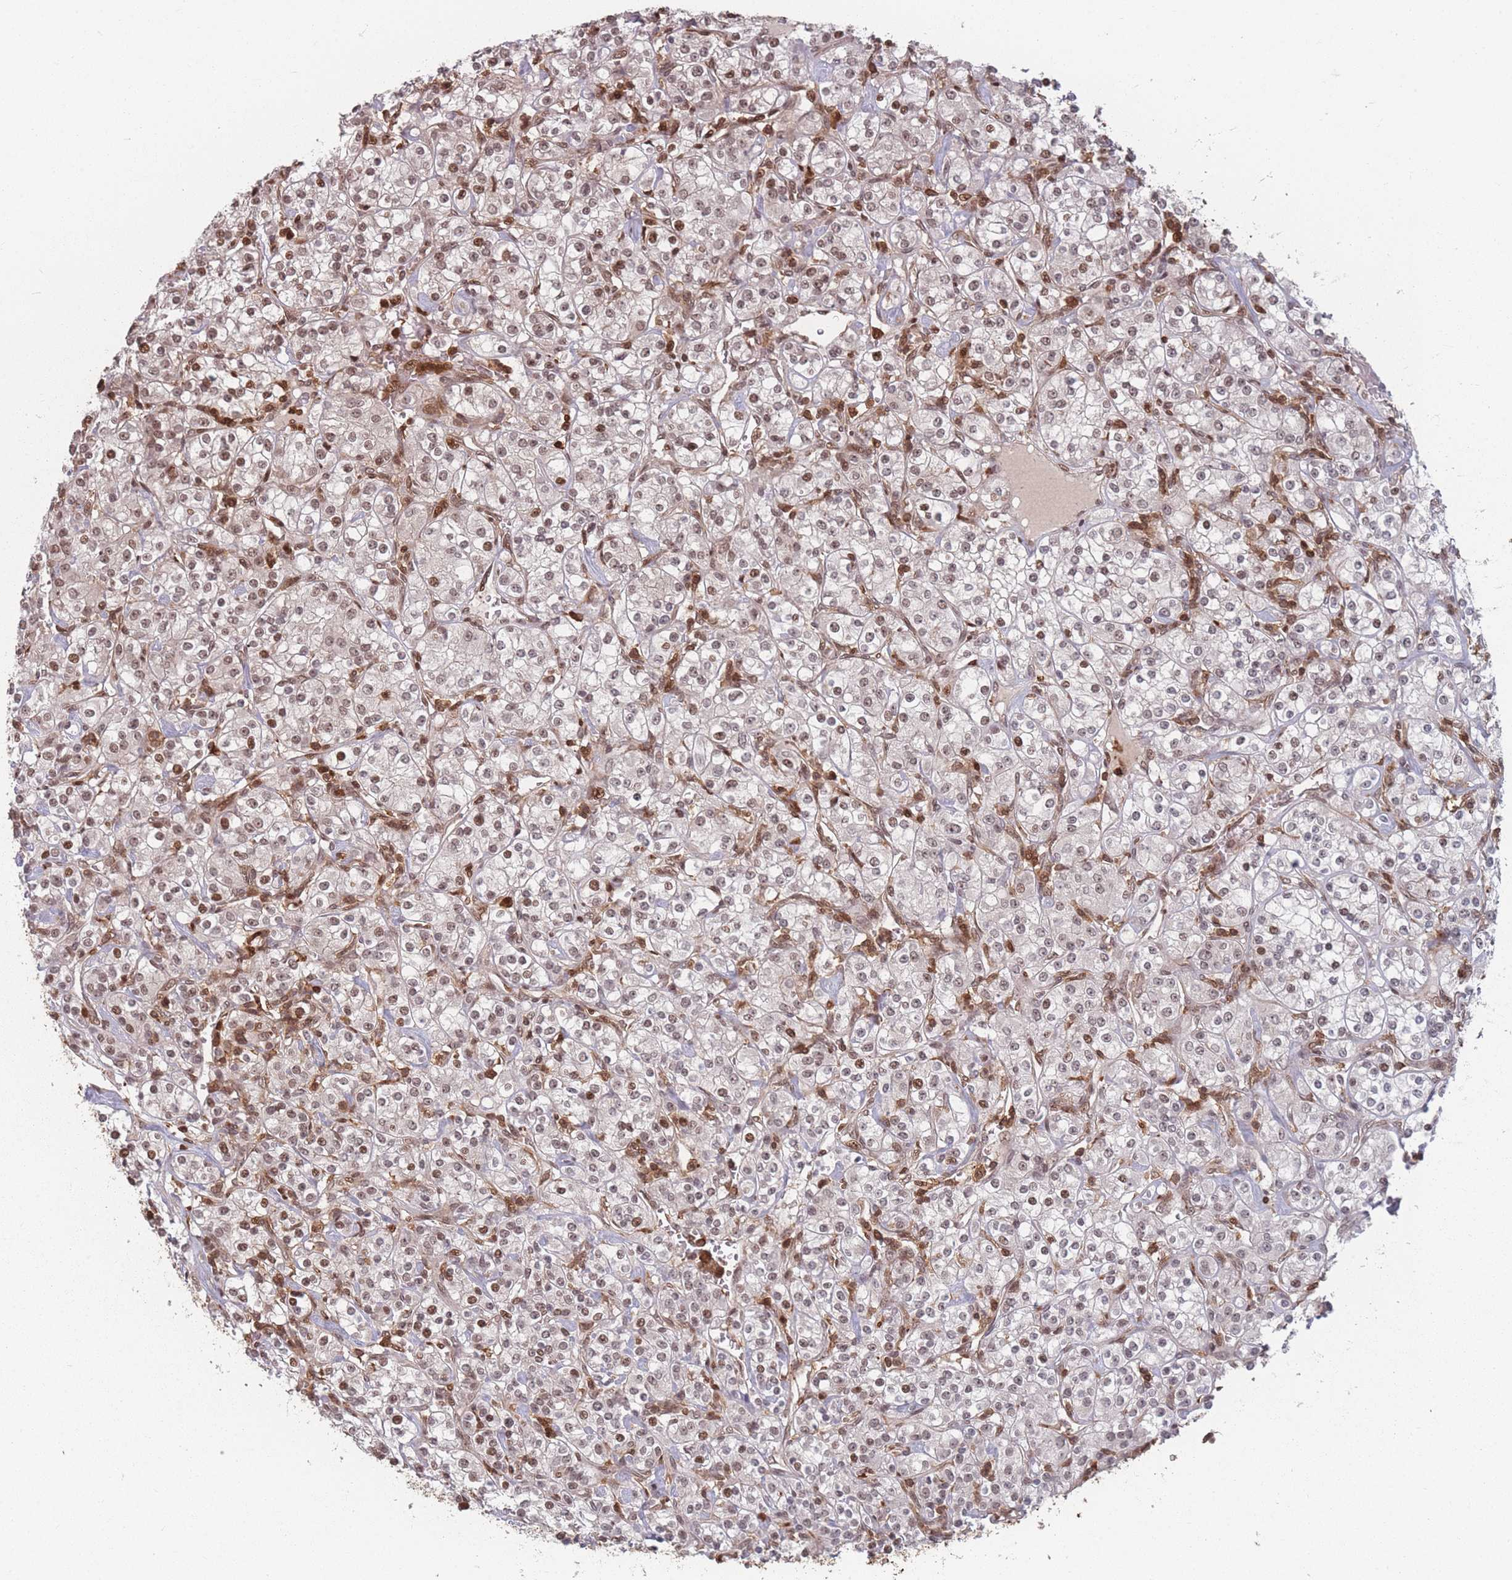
{"staining": {"intensity": "negative", "quantity": "none", "location": "none"}, "tissue": "renal cancer", "cell_type": "Tumor cells", "image_type": "cancer", "snomed": [{"axis": "morphology", "description": "Adenocarcinoma, NOS"}, {"axis": "topography", "description": "Kidney"}], "caption": "Immunohistochemistry photomicrograph of renal cancer stained for a protein (brown), which displays no staining in tumor cells.", "gene": "WDR55", "patient": {"sex": "male", "age": 77}}